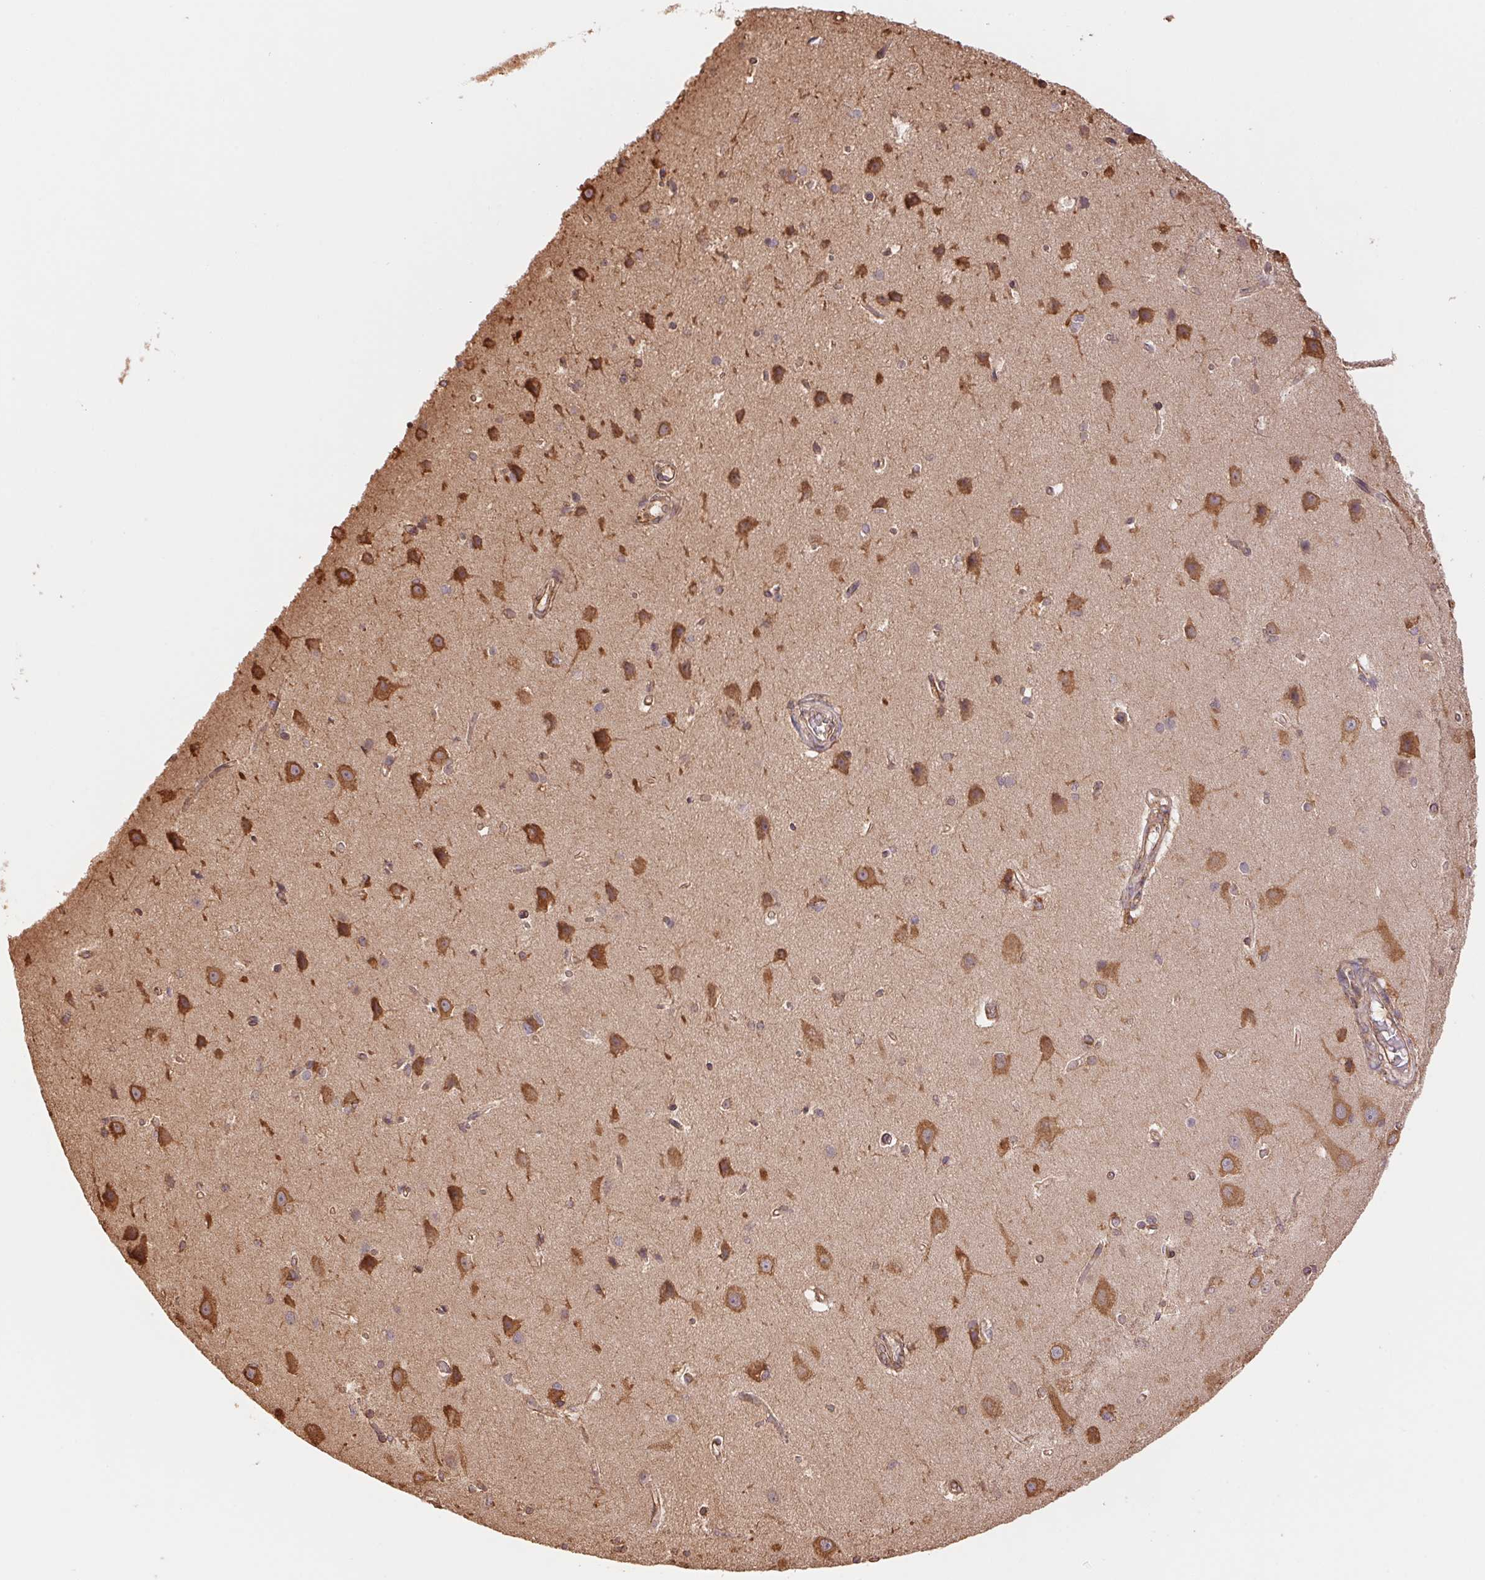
{"staining": {"intensity": "weak", "quantity": "25%-75%", "location": "cytoplasmic/membranous"}, "tissue": "cerebral cortex", "cell_type": "Endothelial cells", "image_type": "normal", "snomed": [{"axis": "morphology", "description": "Normal tissue, NOS"}, {"axis": "topography", "description": "Cerebral cortex"}], "caption": "Unremarkable cerebral cortex was stained to show a protein in brown. There is low levels of weak cytoplasmic/membranous expression in approximately 25%-75% of endothelial cells.", "gene": "C6orf163", "patient": {"sex": "male", "age": 37}}